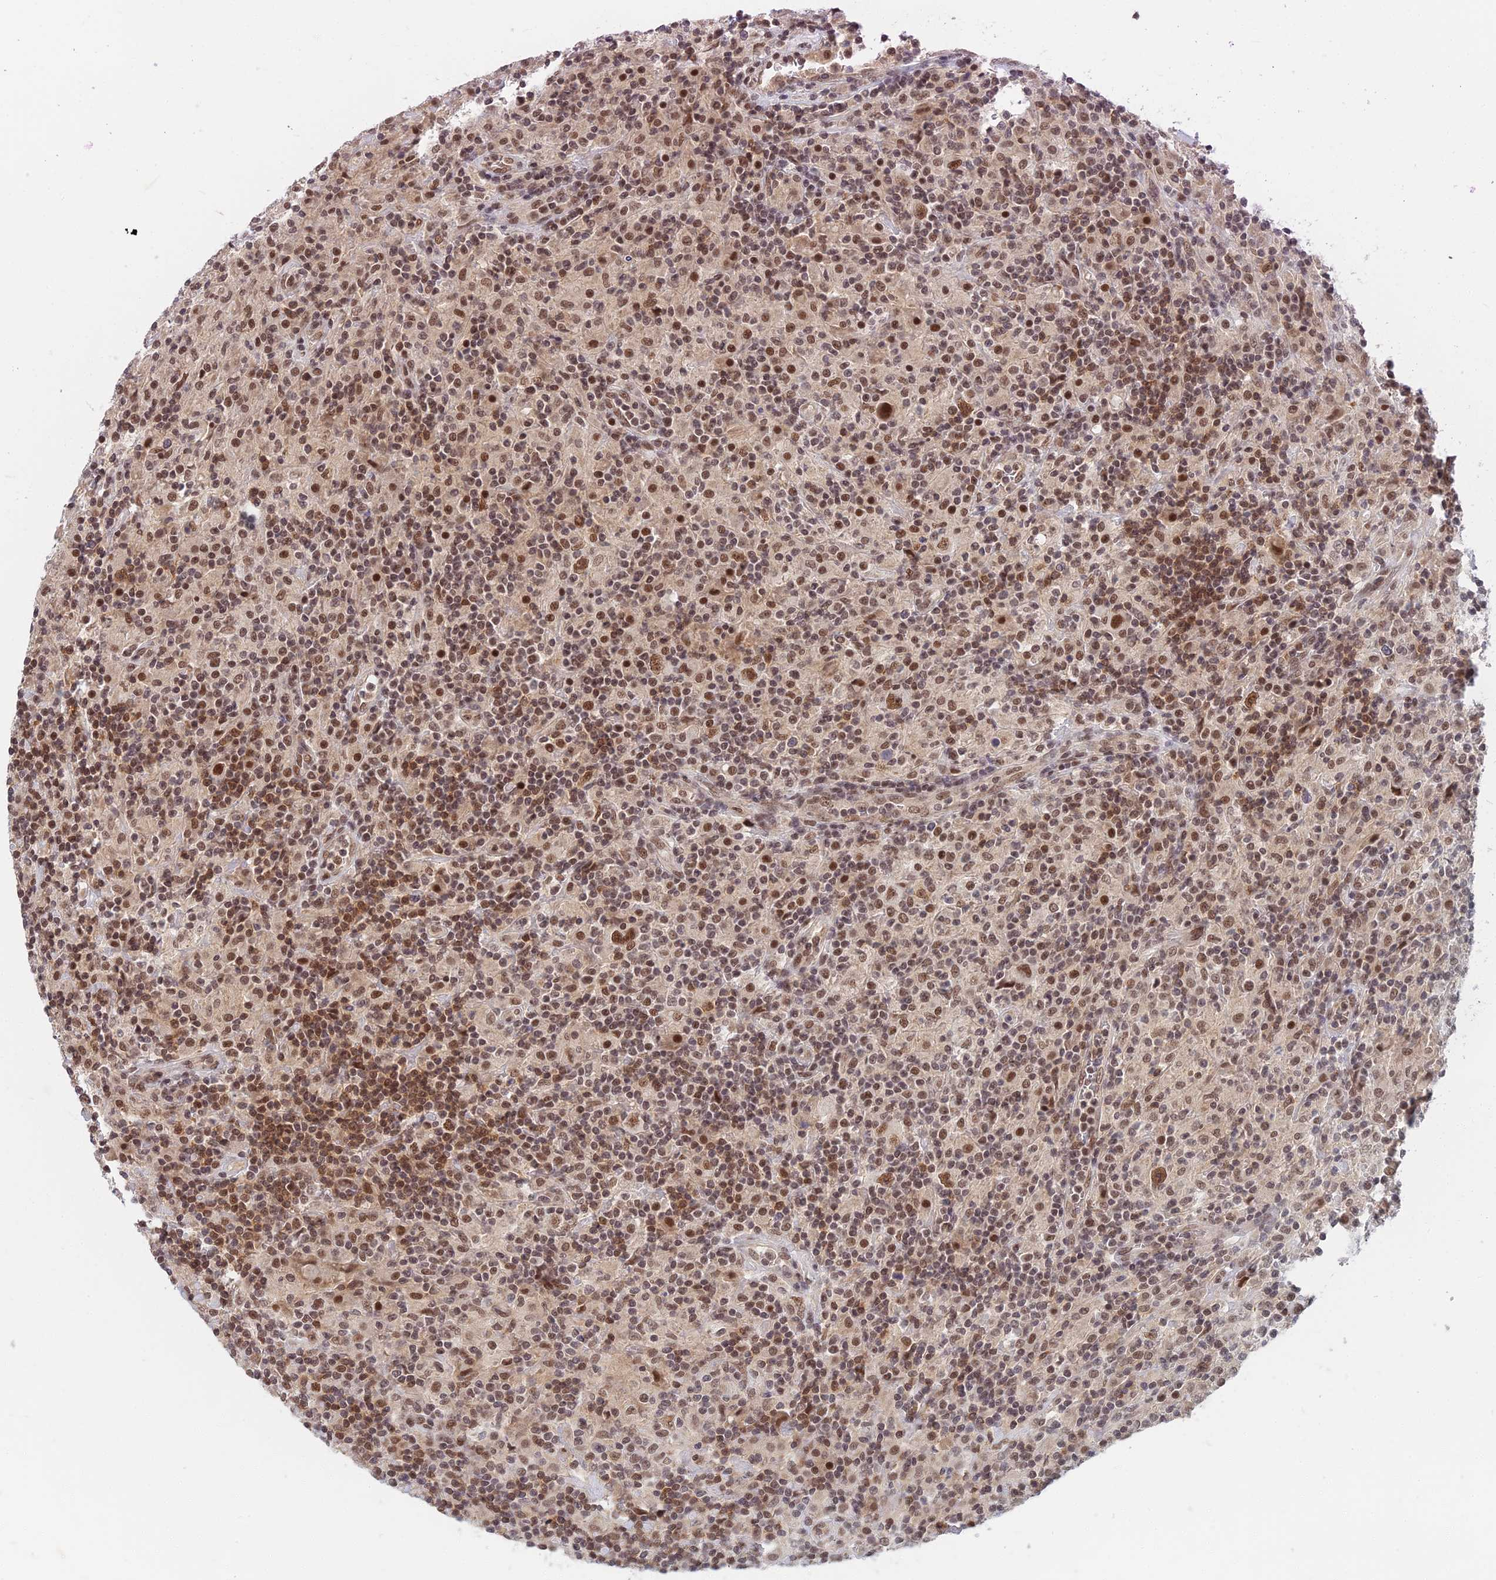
{"staining": {"intensity": "strong", "quantity": ">75%", "location": "nuclear"}, "tissue": "lymphoma", "cell_type": "Tumor cells", "image_type": "cancer", "snomed": [{"axis": "morphology", "description": "Hodgkin's disease, NOS"}, {"axis": "topography", "description": "Lymph node"}], "caption": "DAB (3,3'-diaminobenzidine) immunohistochemical staining of human Hodgkin's disease shows strong nuclear protein staining in approximately >75% of tumor cells. The protein of interest is stained brown, and the nuclei are stained in blue (DAB (3,3'-diaminobenzidine) IHC with brightfield microscopy, high magnification).", "gene": "TCEA2", "patient": {"sex": "male", "age": 70}}